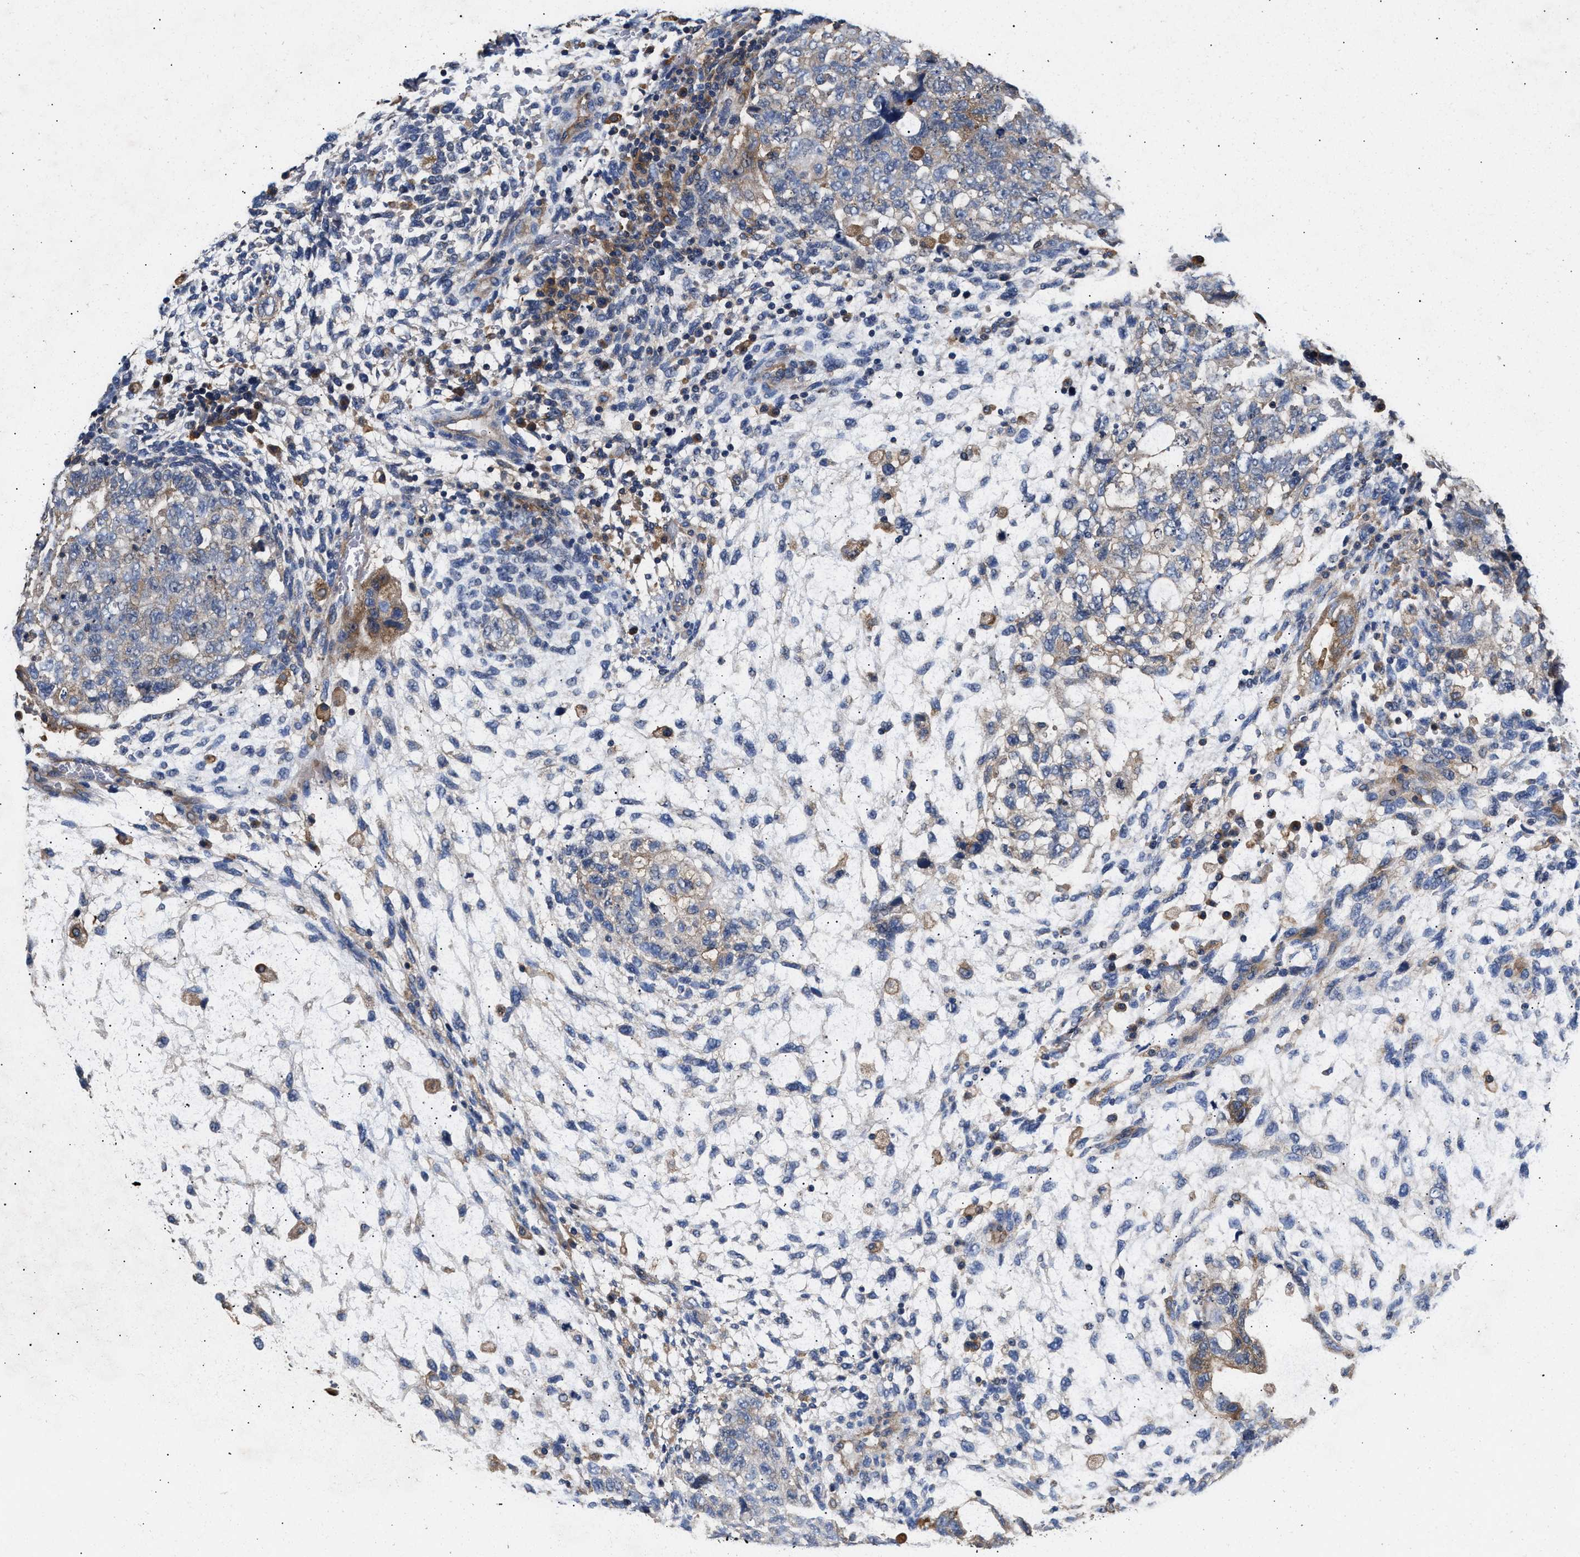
{"staining": {"intensity": "negative", "quantity": "none", "location": "none"}, "tissue": "testis cancer", "cell_type": "Tumor cells", "image_type": "cancer", "snomed": [{"axis": "morphology", "description": "Carcinoma, Embryonal, NOS"}, {"axis": "topography", "description": "Testis"}], "caption": "DAB immunohistochemical staining of human embryonal carcinoma (testis) shows no significant positivity in tumor cells.", "gene": "KLB", "patient": {"sex": "male", "age": 36}}